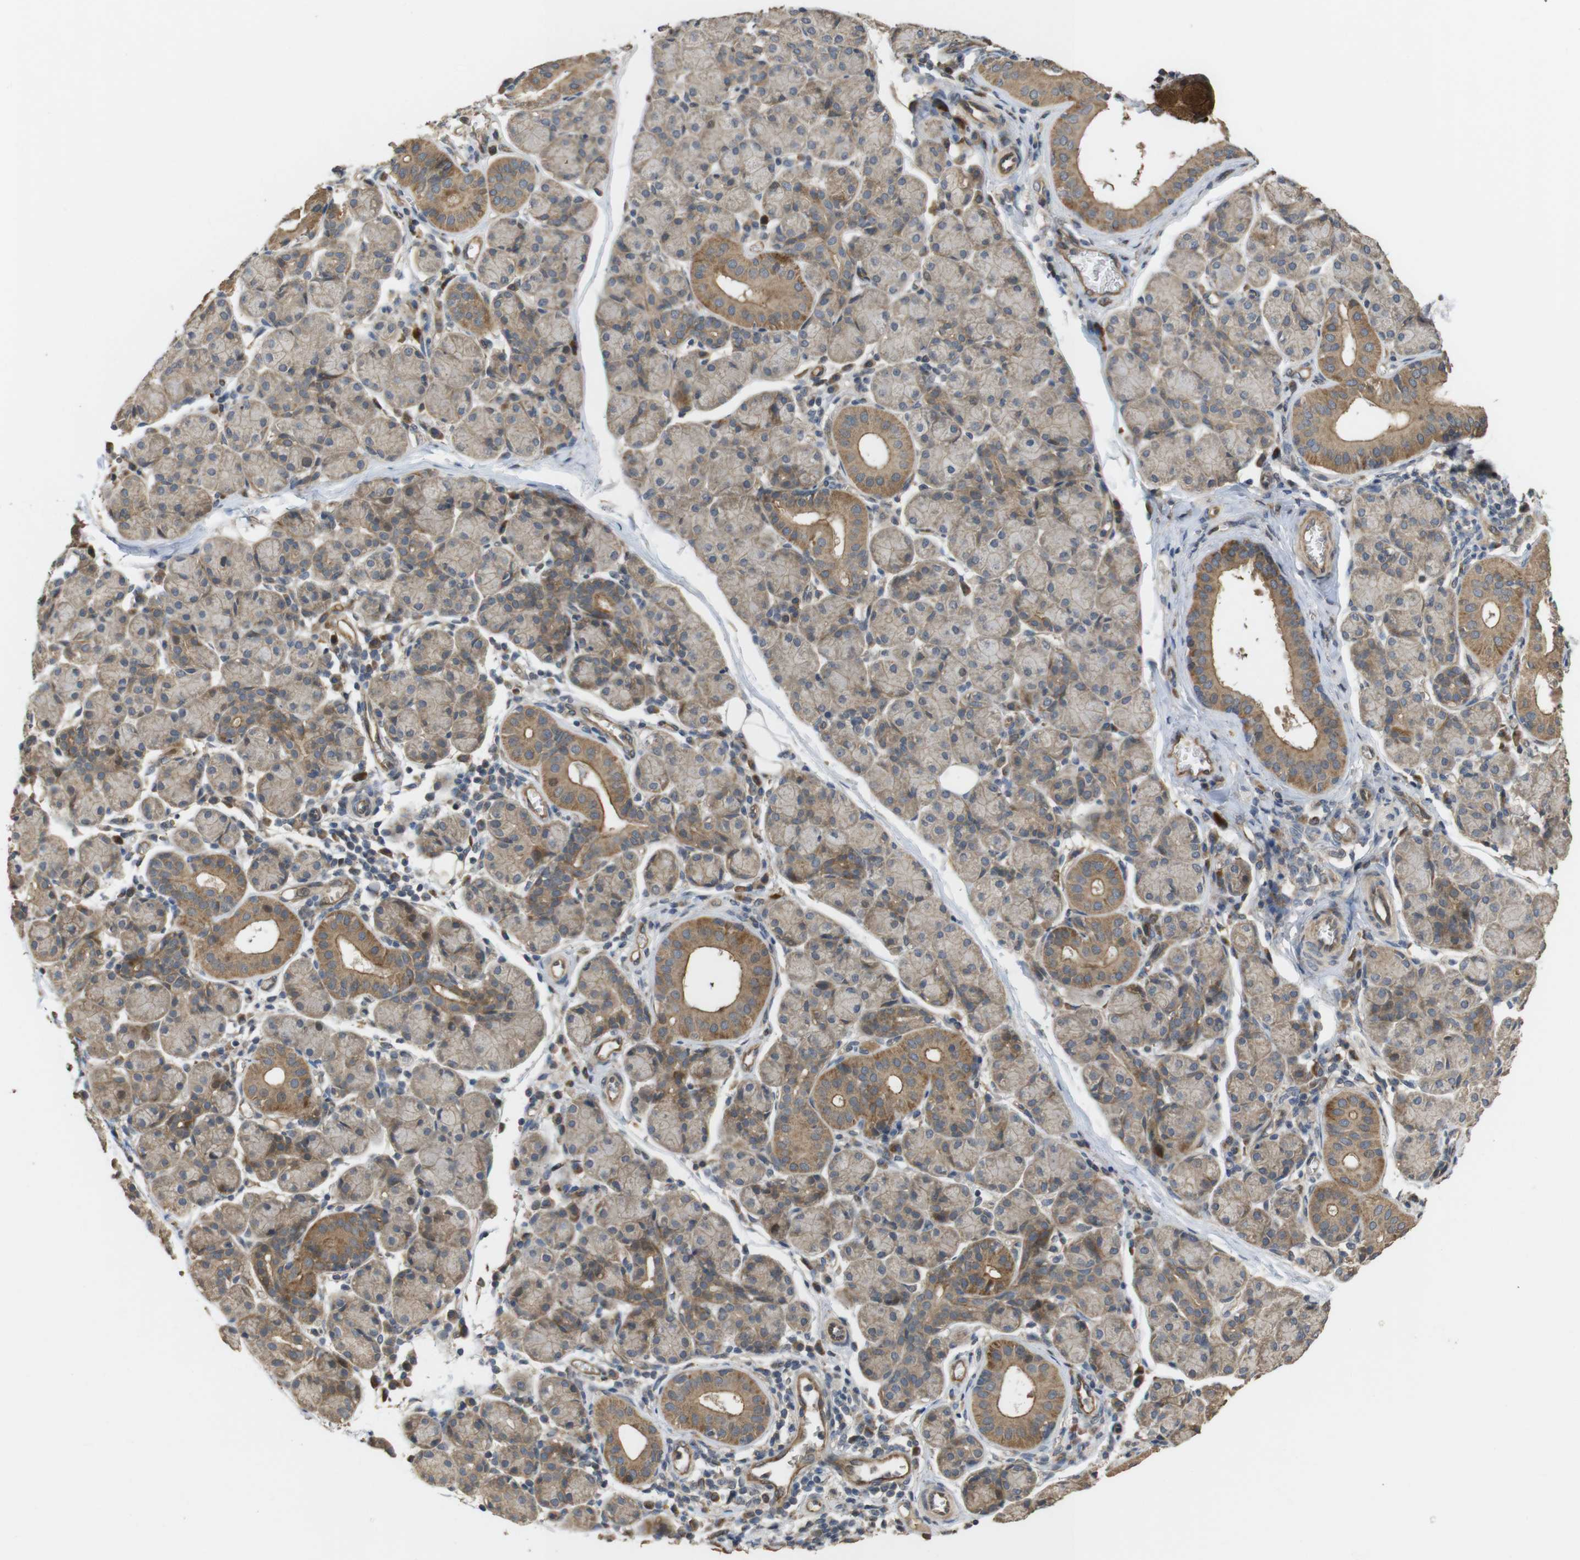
{"staining": {"intensity": "moderate", "quantity": "25%-75%", "location": "cytoplasmic/membranous"}, "tissue": "salivary gland", "cell_type": "Glandular cells", "image_type": "normal", "snomed": [{"axis": "morphology", "description": "Normal tissue, NOS"}, {"axis": "morphology", "description": "Inflammation, NOS"}, {"axis": "topography", "description": "Lymph node"}, {"axis": "topography", "description": "Salivary gland"}], "caption": "Protein expression analysis of normal salivary gland shows moderate cytoplasmic/membranous positivity in approximately 25%-75% of glandular cells. The staining was performed using DAB (3,3'-diaminobenzidine), with brown indicating positive protein expression. Nuclei are stained blue with hematoxylin.", "gene": "PCDHB10", "patient": {"sex": "male", "age": 3}}